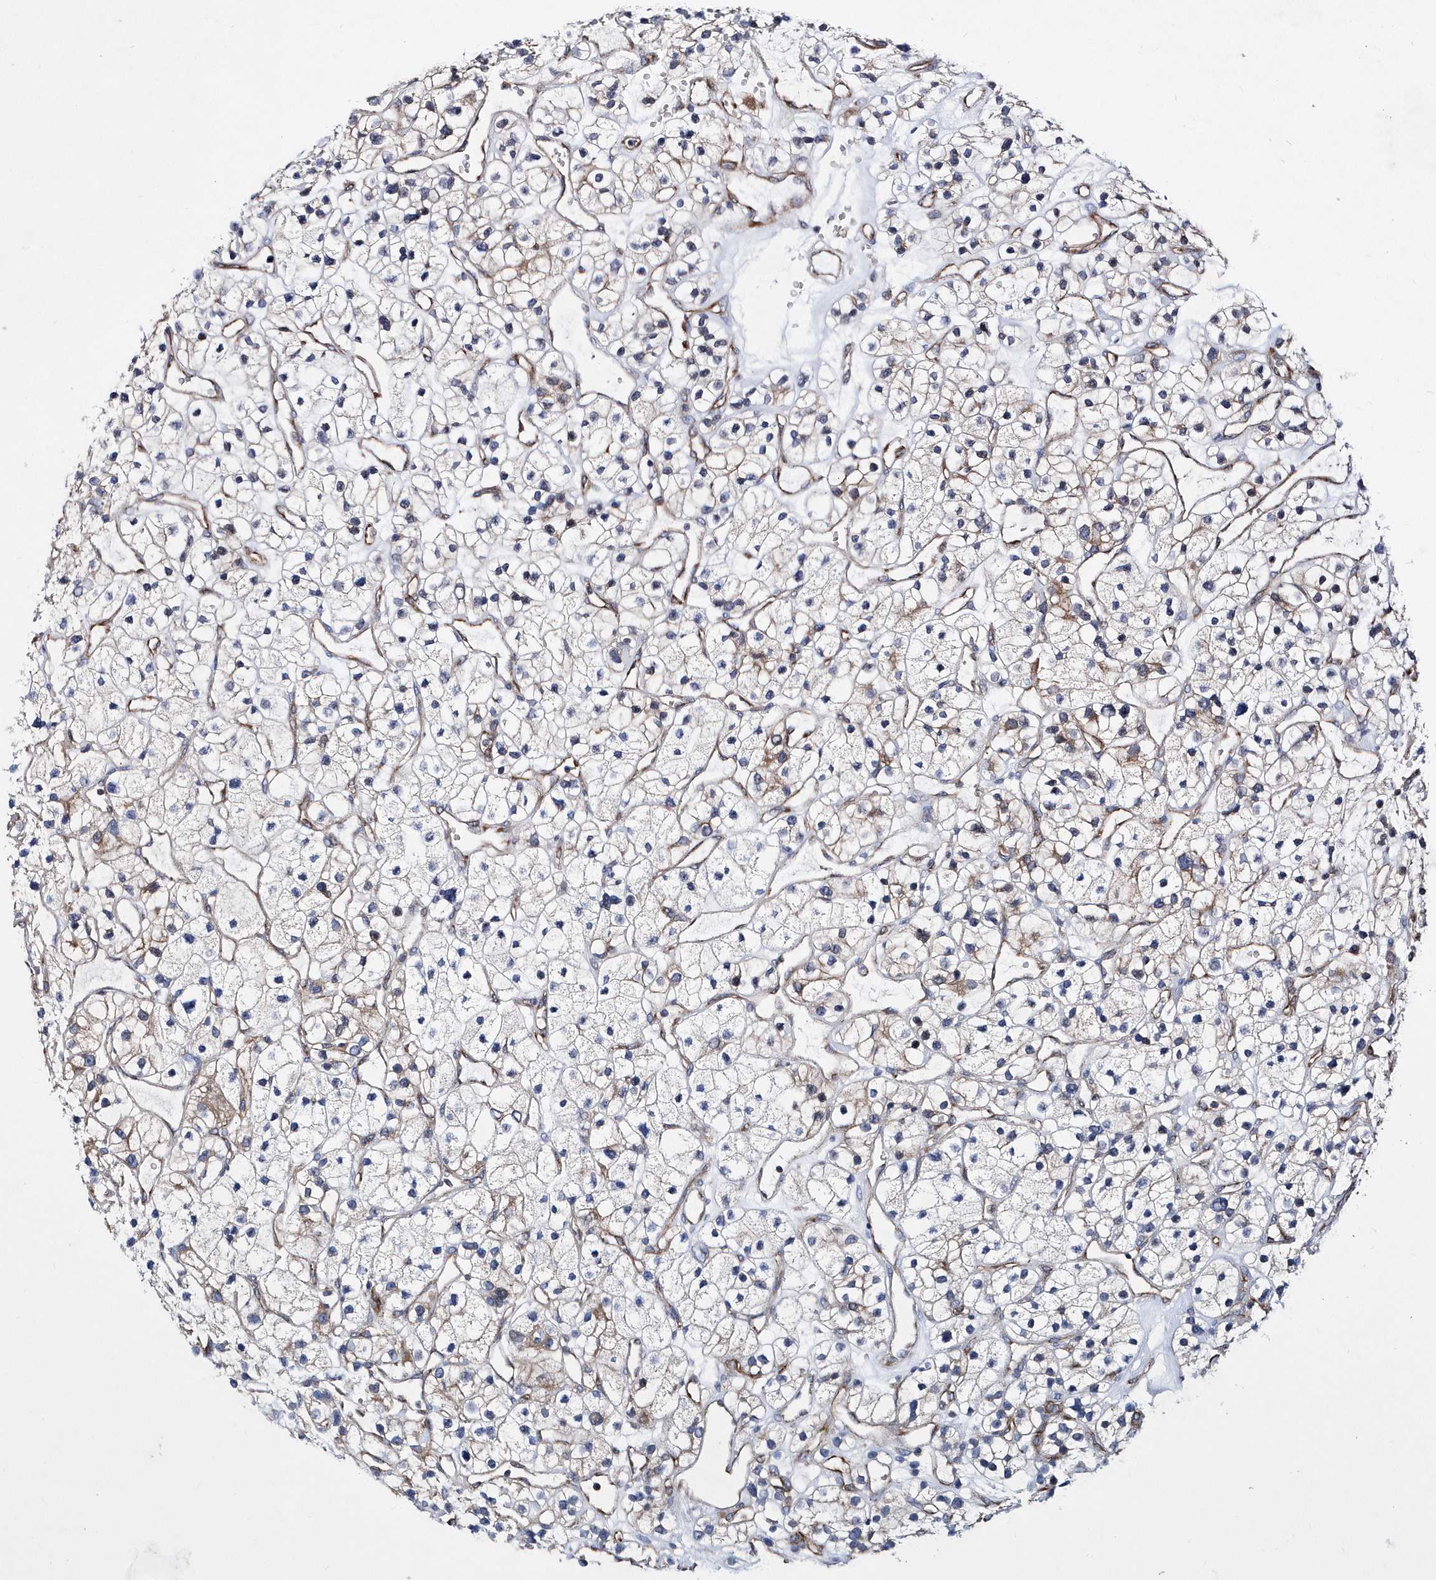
{"staining": {"intensity": "negative", "quantity": "none", "location": "none"}, "tissue": "renal cancer", "cell_type": "Tumor cells", "image_type": "cancer", "snomed": [{"axis": "morphology", "description": "Adenocarcinoma, NOS"}, {"axis": "topography", "description": "Kidney"}], "caption": "Tumor cells are negative for brown protein staining in renal cancer.", "gene": "JKAMP", "patient": {"sex": "female", "age": 57}}